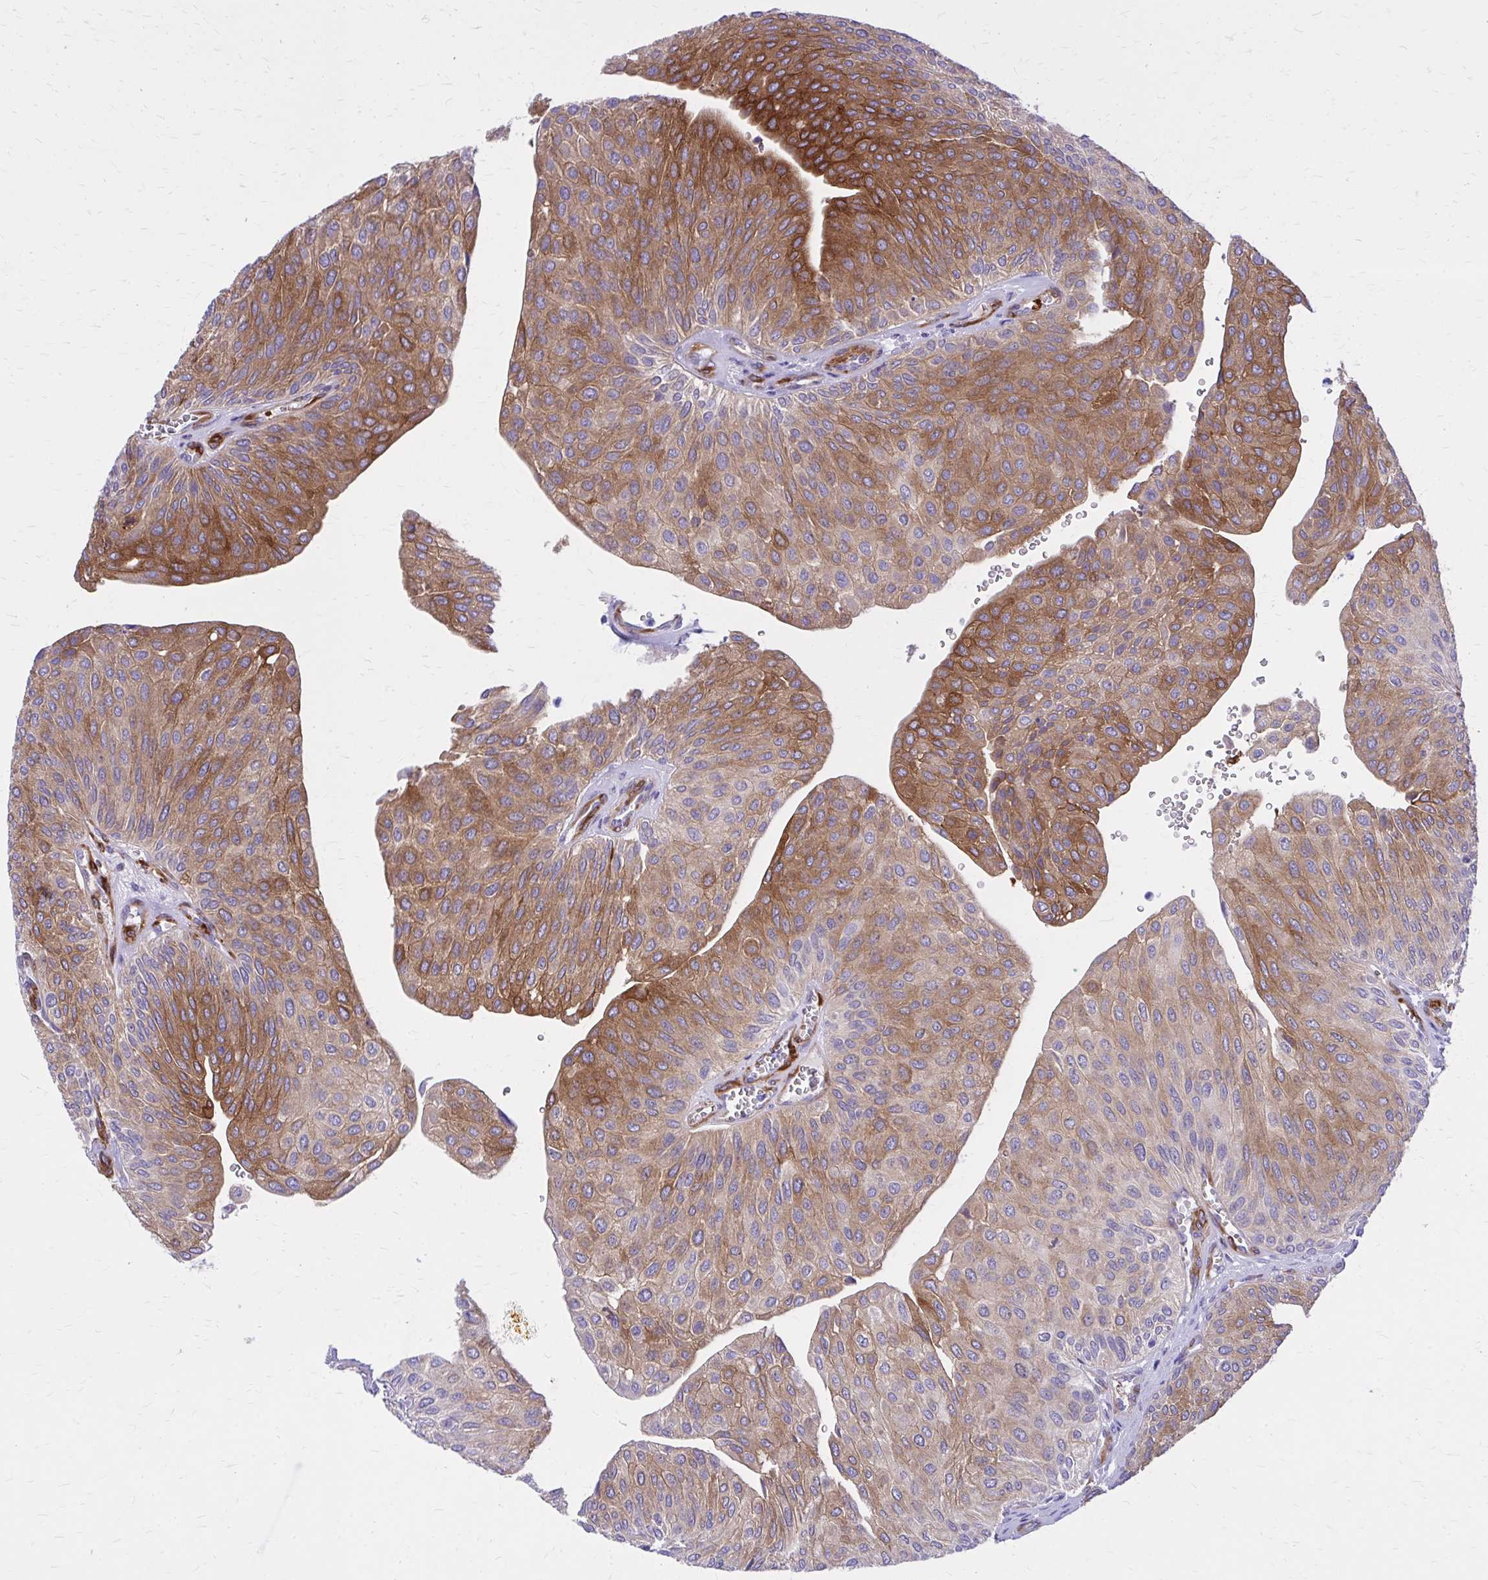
{"staining": {"intensity": "strong", "quantity": ">75%", "location": "cytoplasmic/membranous"}, "tissue": "urothelial cancer", "cell_type": "Tumor cells", "image_type": "cancer", "snomed": [{"axis": "morphology", "description": "Urothelial carcinoma, NOS"}, {"axis": "topography", "description": "Urinary bladder"}], "caption": "Brown immunohistochemical staining in human transitional cell carcinoma demonstrates strong cytoplasmic/membranous positivity in about >75% of tumor cells.", "gene": "EPB41L1", "patient": {"sex": "male", "age": 67}}